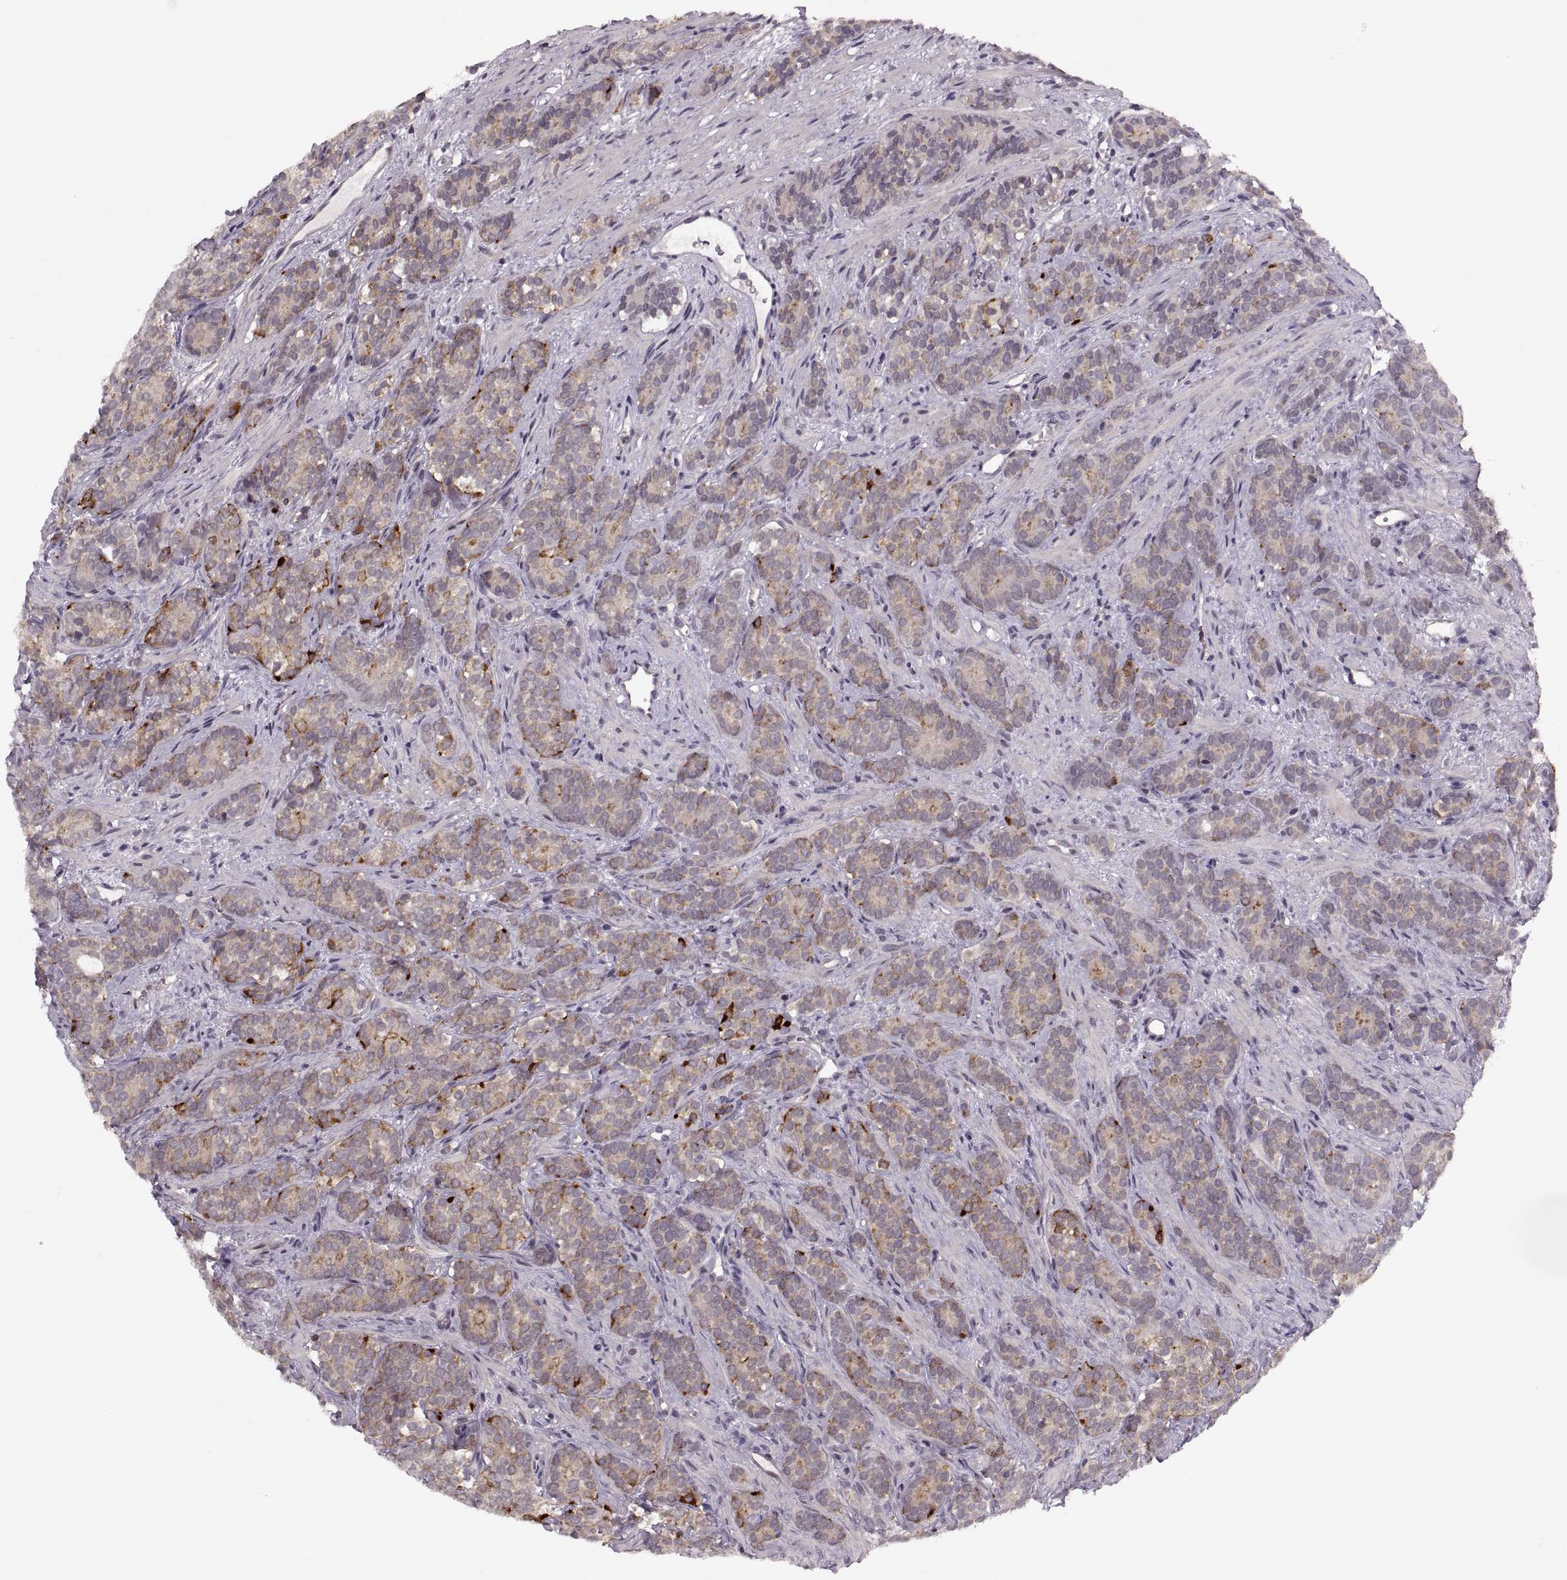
{"staining": {"intensity": "moderate", "quantity": "<25%", "location": "cytoplasmic/membranous"}, "tissue": "prostate cancer", "cell_type": "Tumor cells", "image_type": "cancer", "snomed": [{"axis": "morphology", "description": "Adenocarcinoma, High grade"}, {"axis": "topography", "description": "Prostate"}], "caption": "High-grade adenocarcinoma (prostate) stained with a protein marker displays moderate staining in tumor cells.", "gene": "LUZP2", "patient": {"sex": "male", "age": 84}}